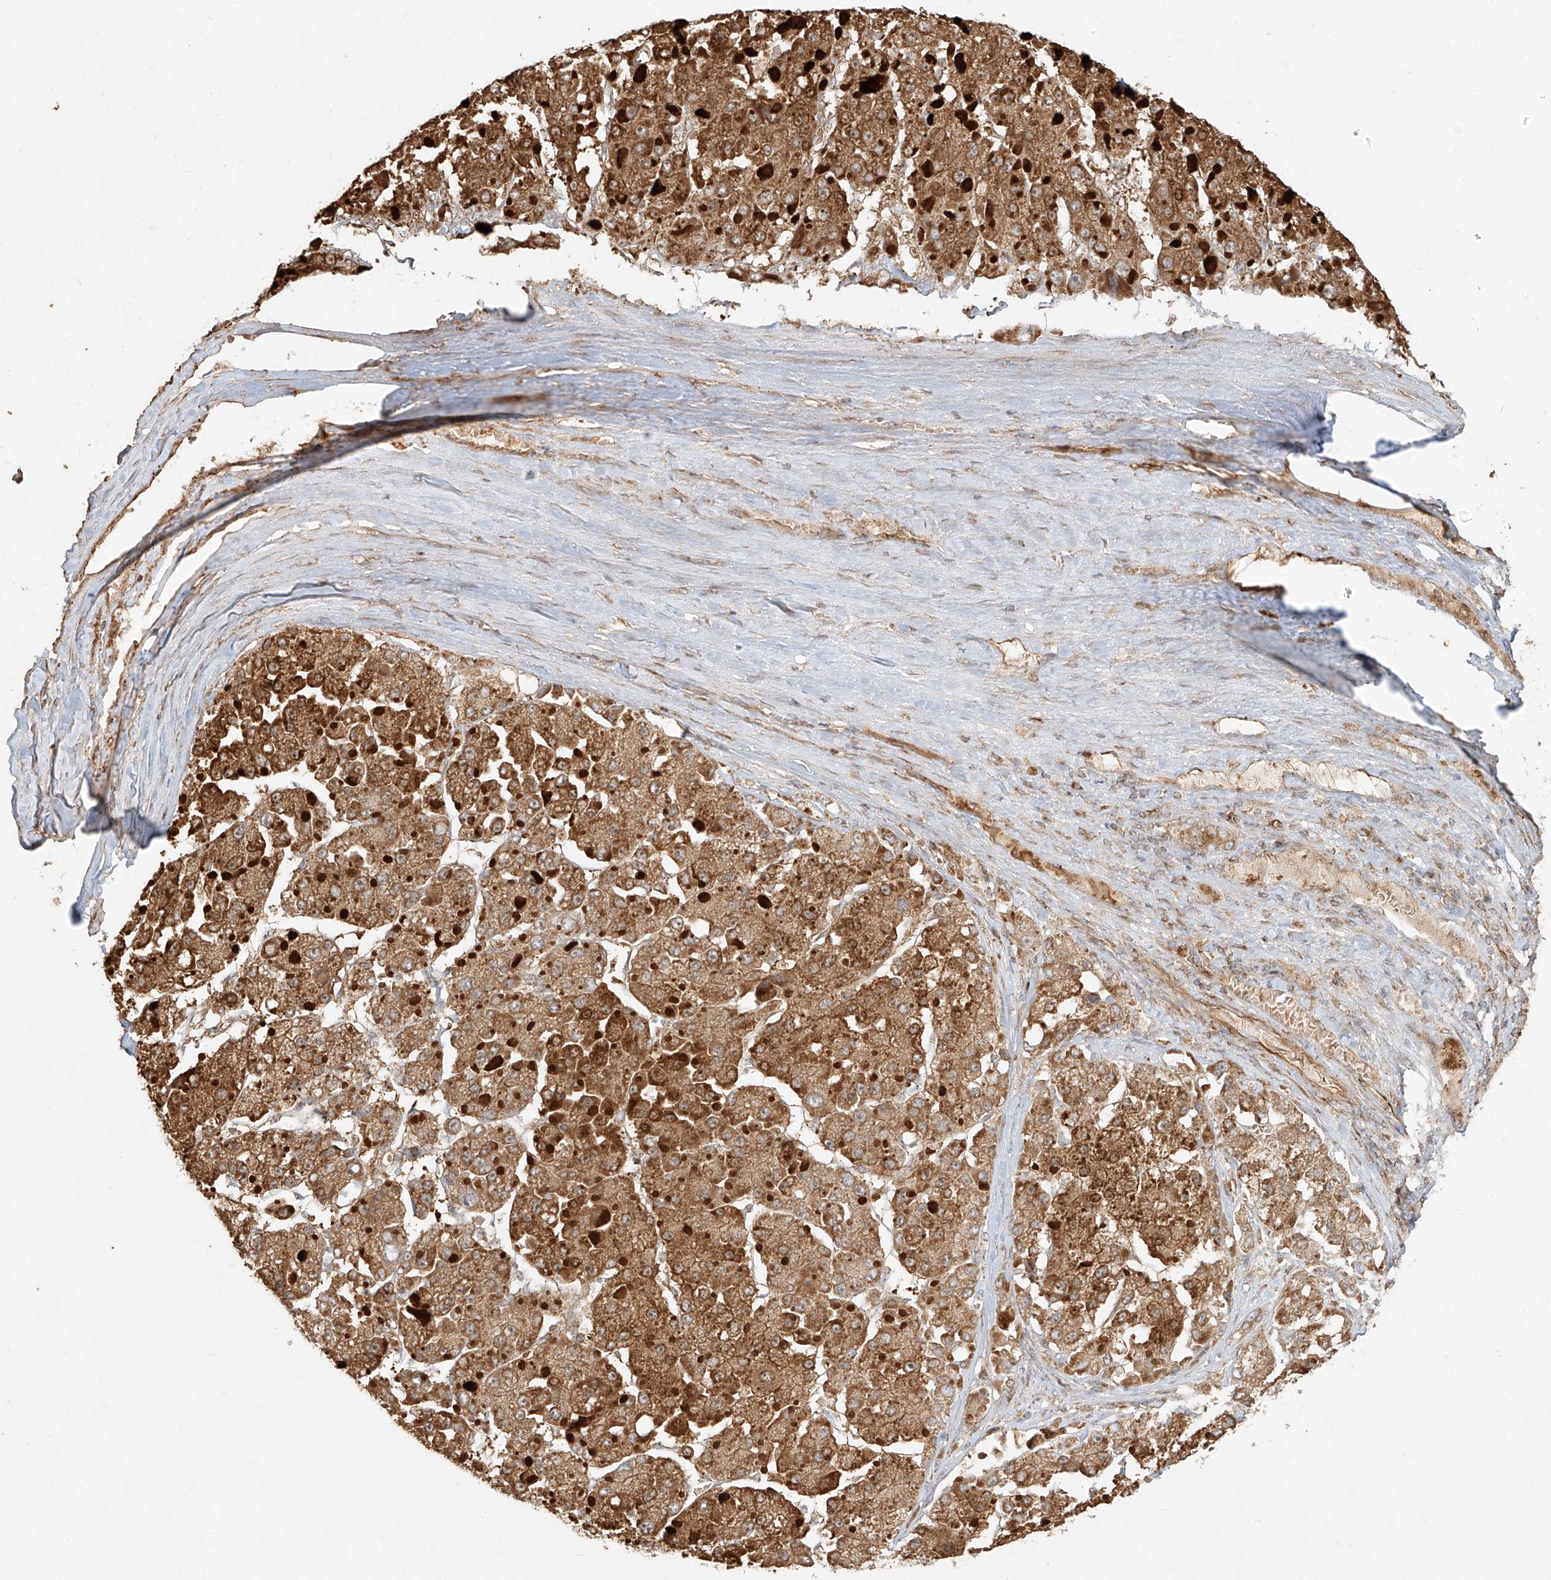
{"staining": {"intensity": "moderate", "quantity": ">75%", "location": "cytoplasmic/membranous"}, "tissue": "liver cancer", "cell_type": "Tumor cells", "image_type": "cancer", "snomed": [{"axis": "morphology", "description": "Carcinoma, Hepatocellular, NOS"}, {"axis": "topography", "description": "Liver"}], "caption": "Protein staining reveals moderate cytoplasmic/membranous positivity in about >75% of tumor cells in liver cancer (hepatocellular carcinoma).", "gene": "EFNB1", "patient": {"sex": "female", "age": 73}}